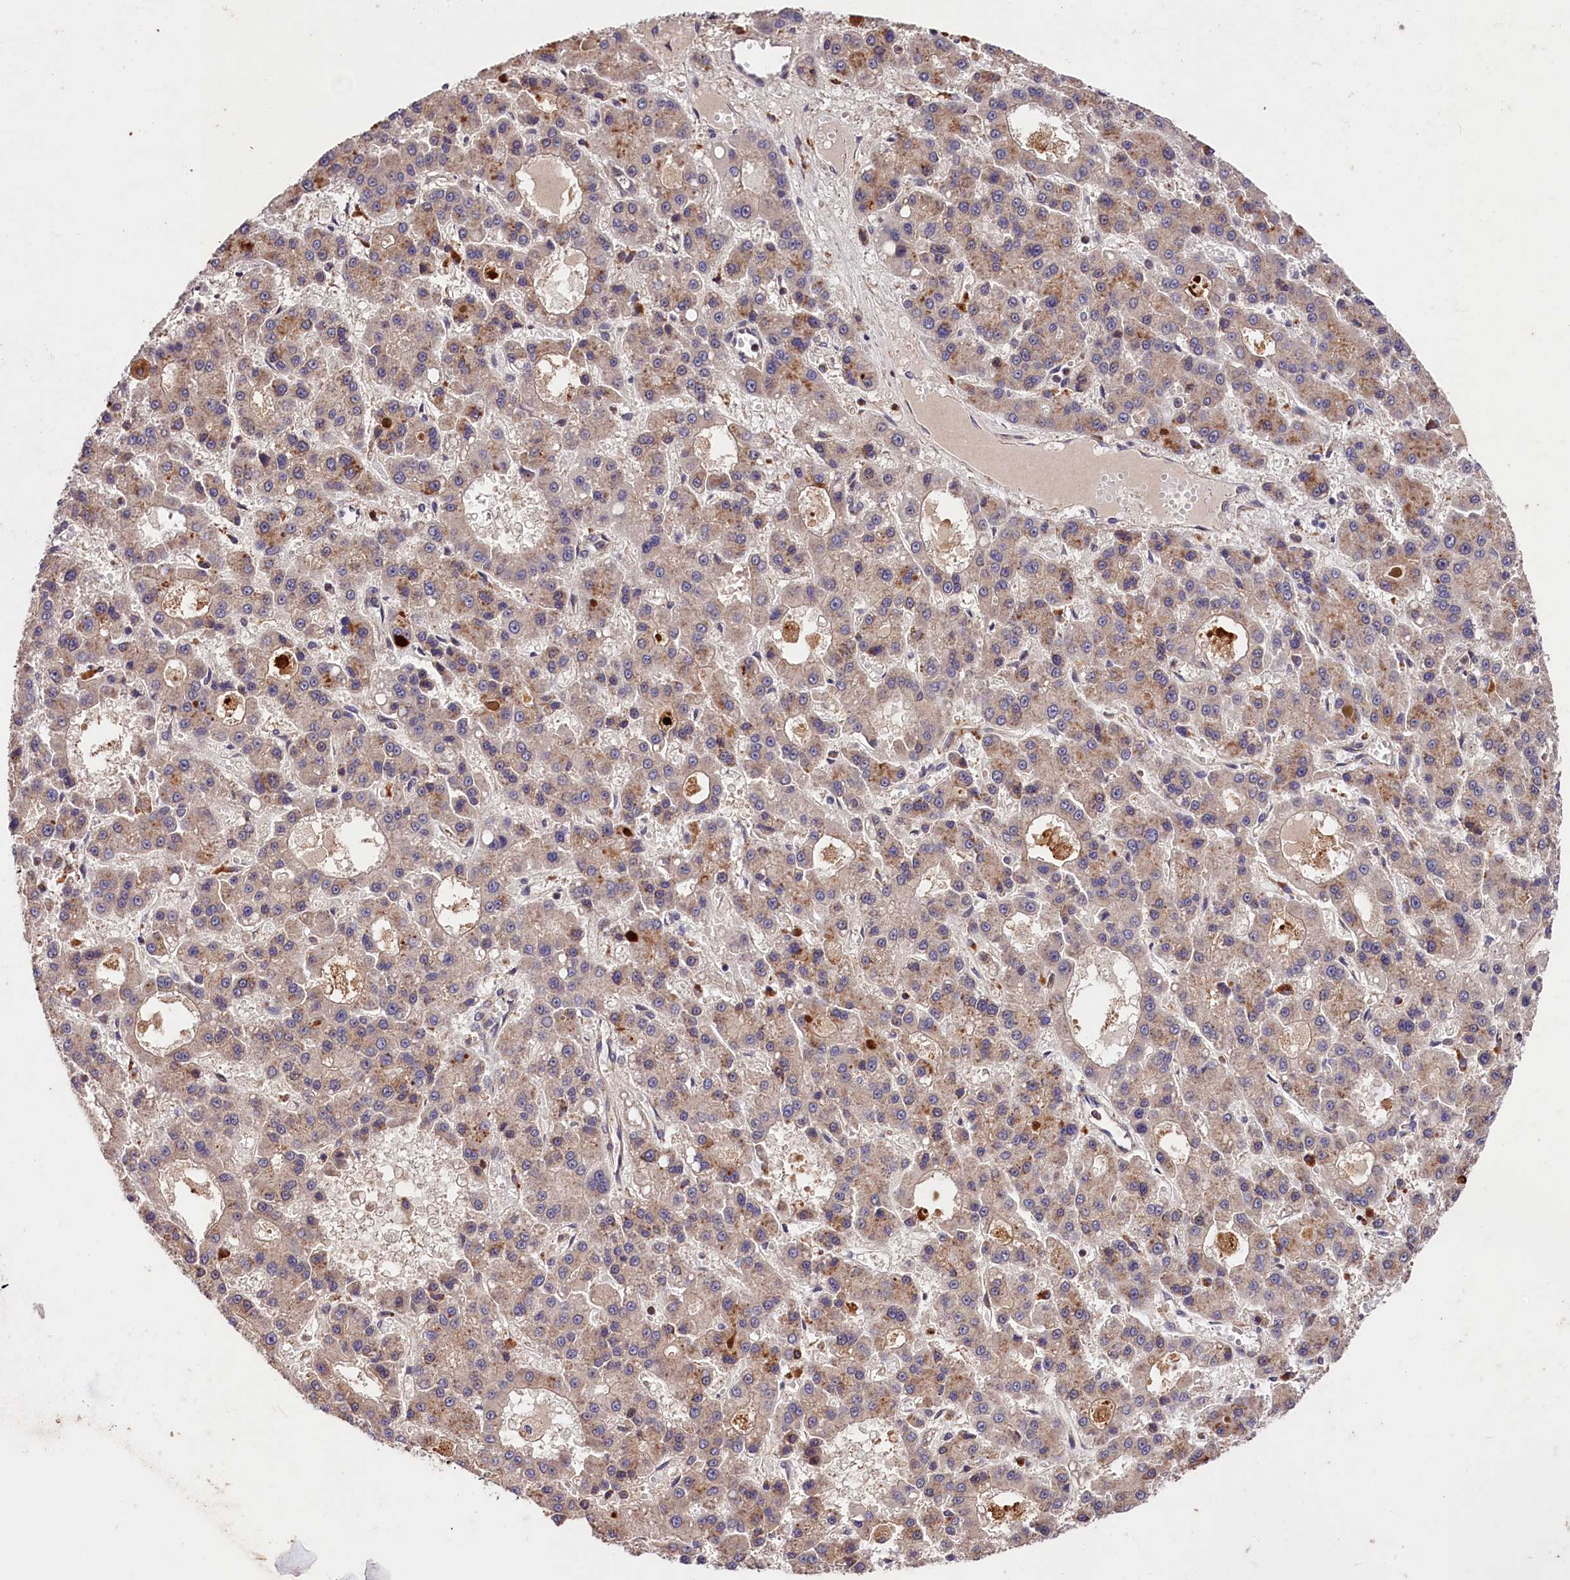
{"staining": {"intensity": "weak", "quantity": "<25%", "location": "cytoplasmic/membranous"}, "tissue": "liver cancer", "cell_type": "Tumor cells", "image_type": "cancer", "snomed": [{"axis": "morphology", "description": "Carcinoma, Hepatocellular, NOS"}, {"axis": "topography", "description": "Liver"}], "caption": "A histopathology image of liver cancer (hepatocellular carcinoma) stained for a protein demonstrates no brown staining in tumor cells. (Stains: DAB immunohistochemistry (IHC) with hematoxylin counter stain, Microscopy: brightfield microscopy at high magnification).", "gene": "CACNA1H", "patient": {"sex": "male", "age": 70}}